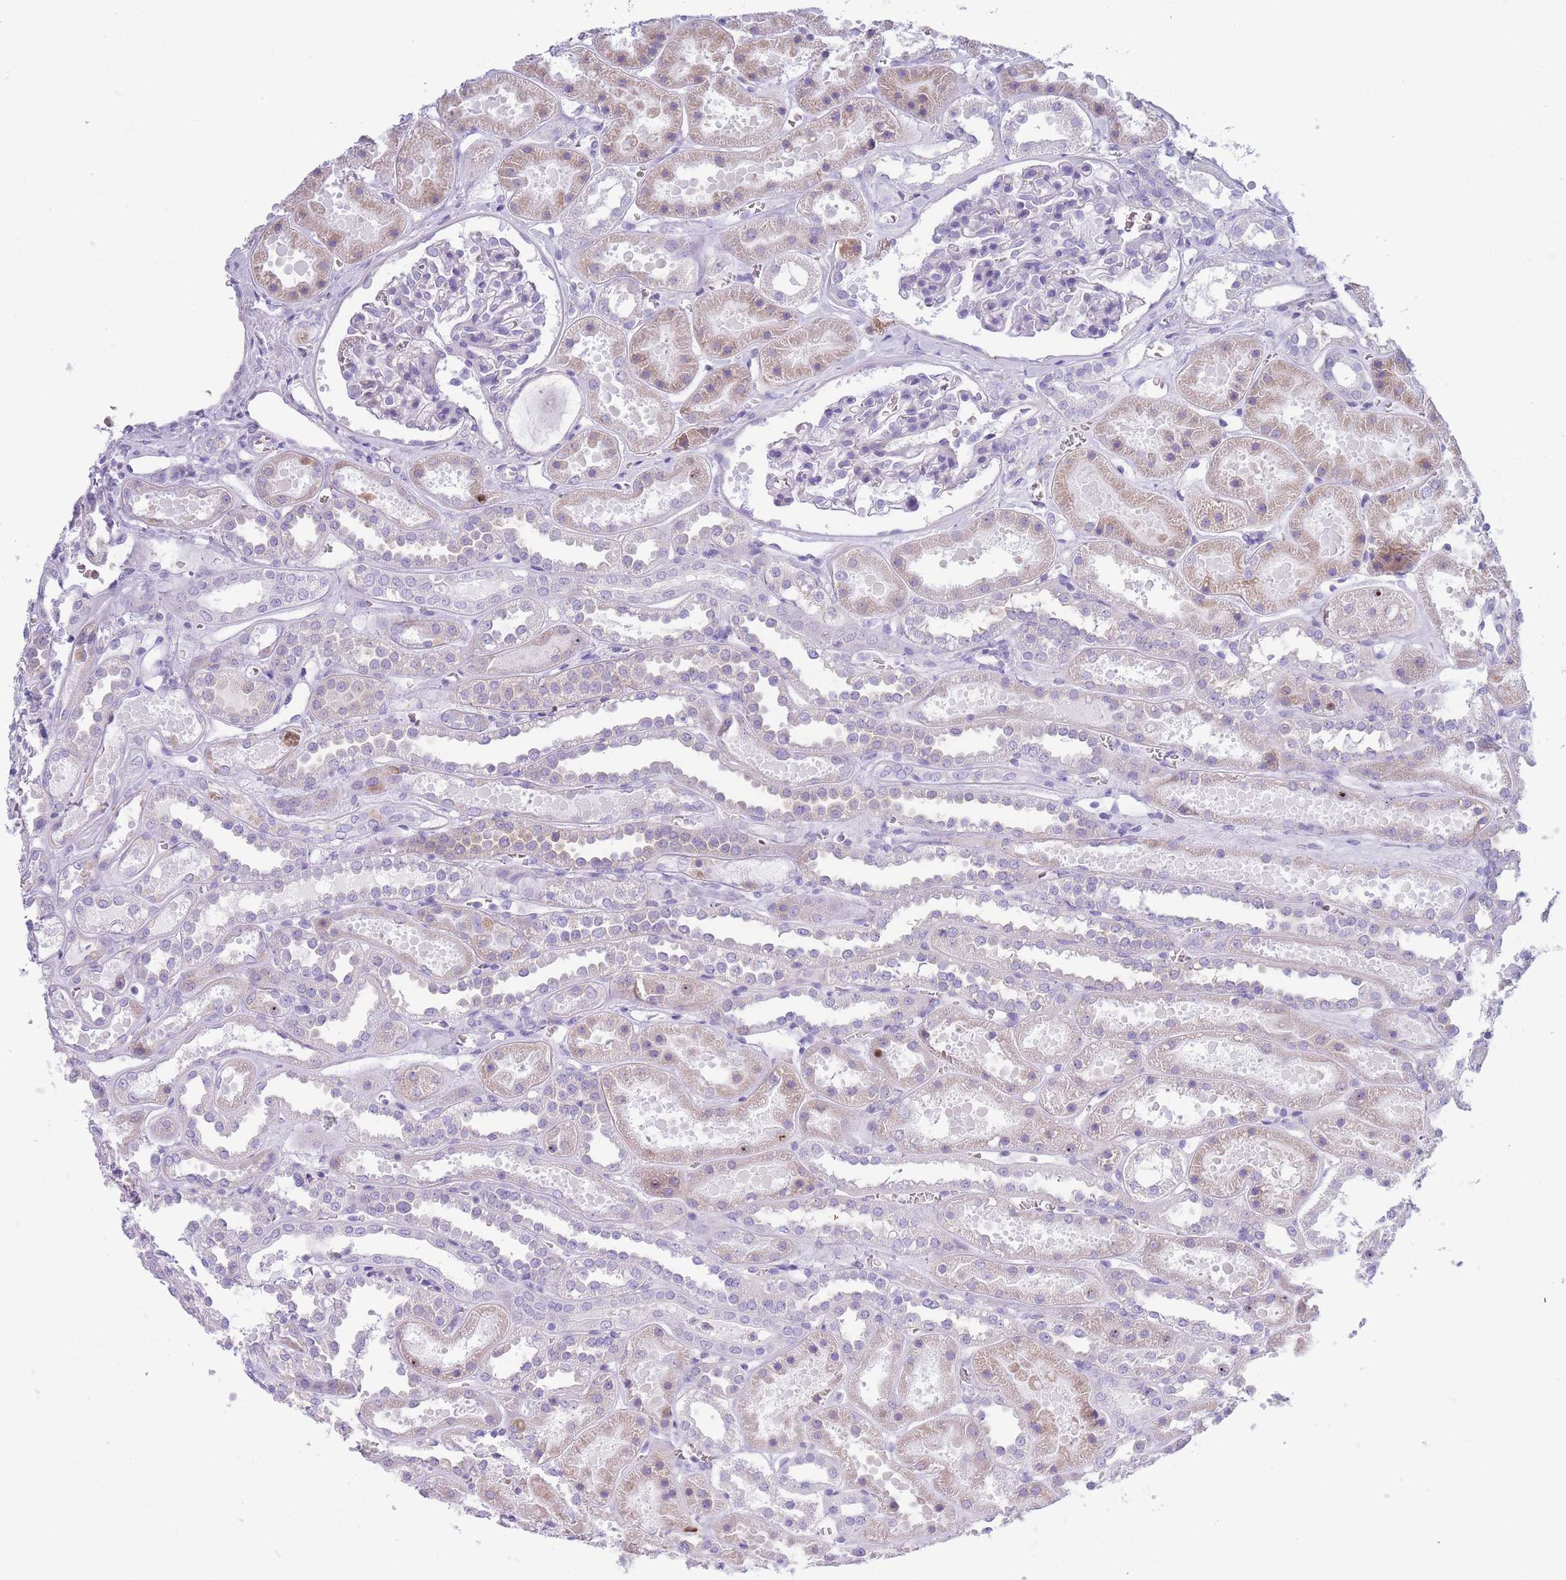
{"staining": {"intensity": "negative", "quantity": "none", "location": "none"}, "tissue": "kidney", "cell_type": "Cells in glomeruli", "image_type": "normal", "snomed": [{"axis": "morphology", "description": "Normal tissue, NOS"}, {"axis": "topography", "description": "Kidney"}], "caption": "The immunohistochemistry (IHC) photomicrograph has no significant positivity in cells in glomeruli of kidney. (DAB (3,3'-diaminobenzidine) immunohistochemistry (IHC) visualized using brightfield microscopy, high magnification).", "gene": "XKR8", "patient": {"sex": "female", "age": 41}}